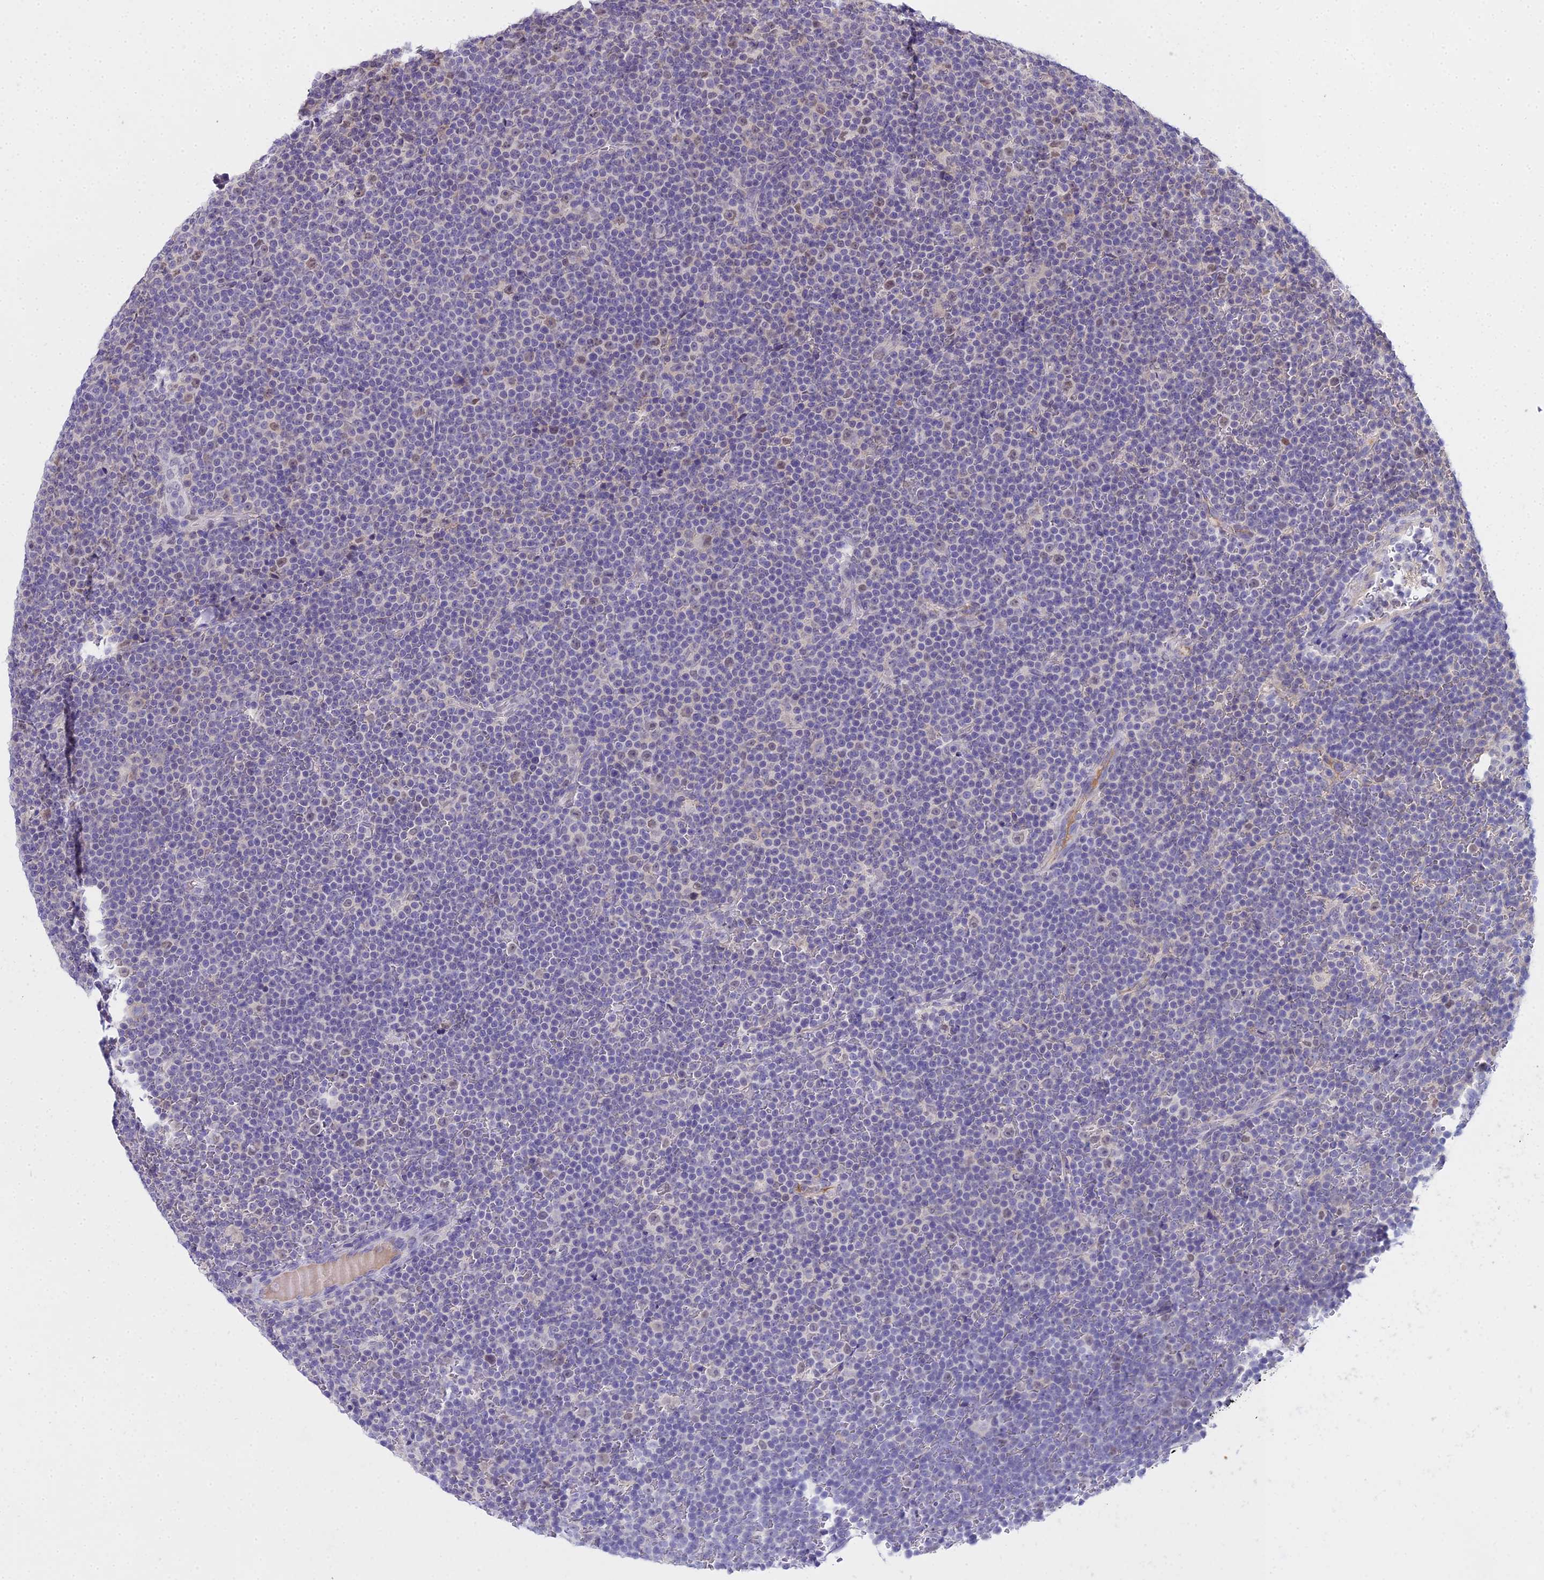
{"staining": {"intensity": "weak", "quantity": "25%-75%", "location": "nuclear"}, "tissue": "lymphoma", "cell_type": "Tumor cells", "image_type": "cancer", "snomed": [{"axis": "morphology", "description": "Malignant lymphoma, non-Hodgkin's type, Low grade"}, {"axis": "topography", "description": "Lymph node"}], "caption": "IHC of malignant lymphoma, non-Hodgkin's type (low-grade) displays low levels of weak nuclear staining in approximately 25%-75% of tumor cells.", "gene": "MAT2A", "patient": {"sex": "female", "age": 67}}